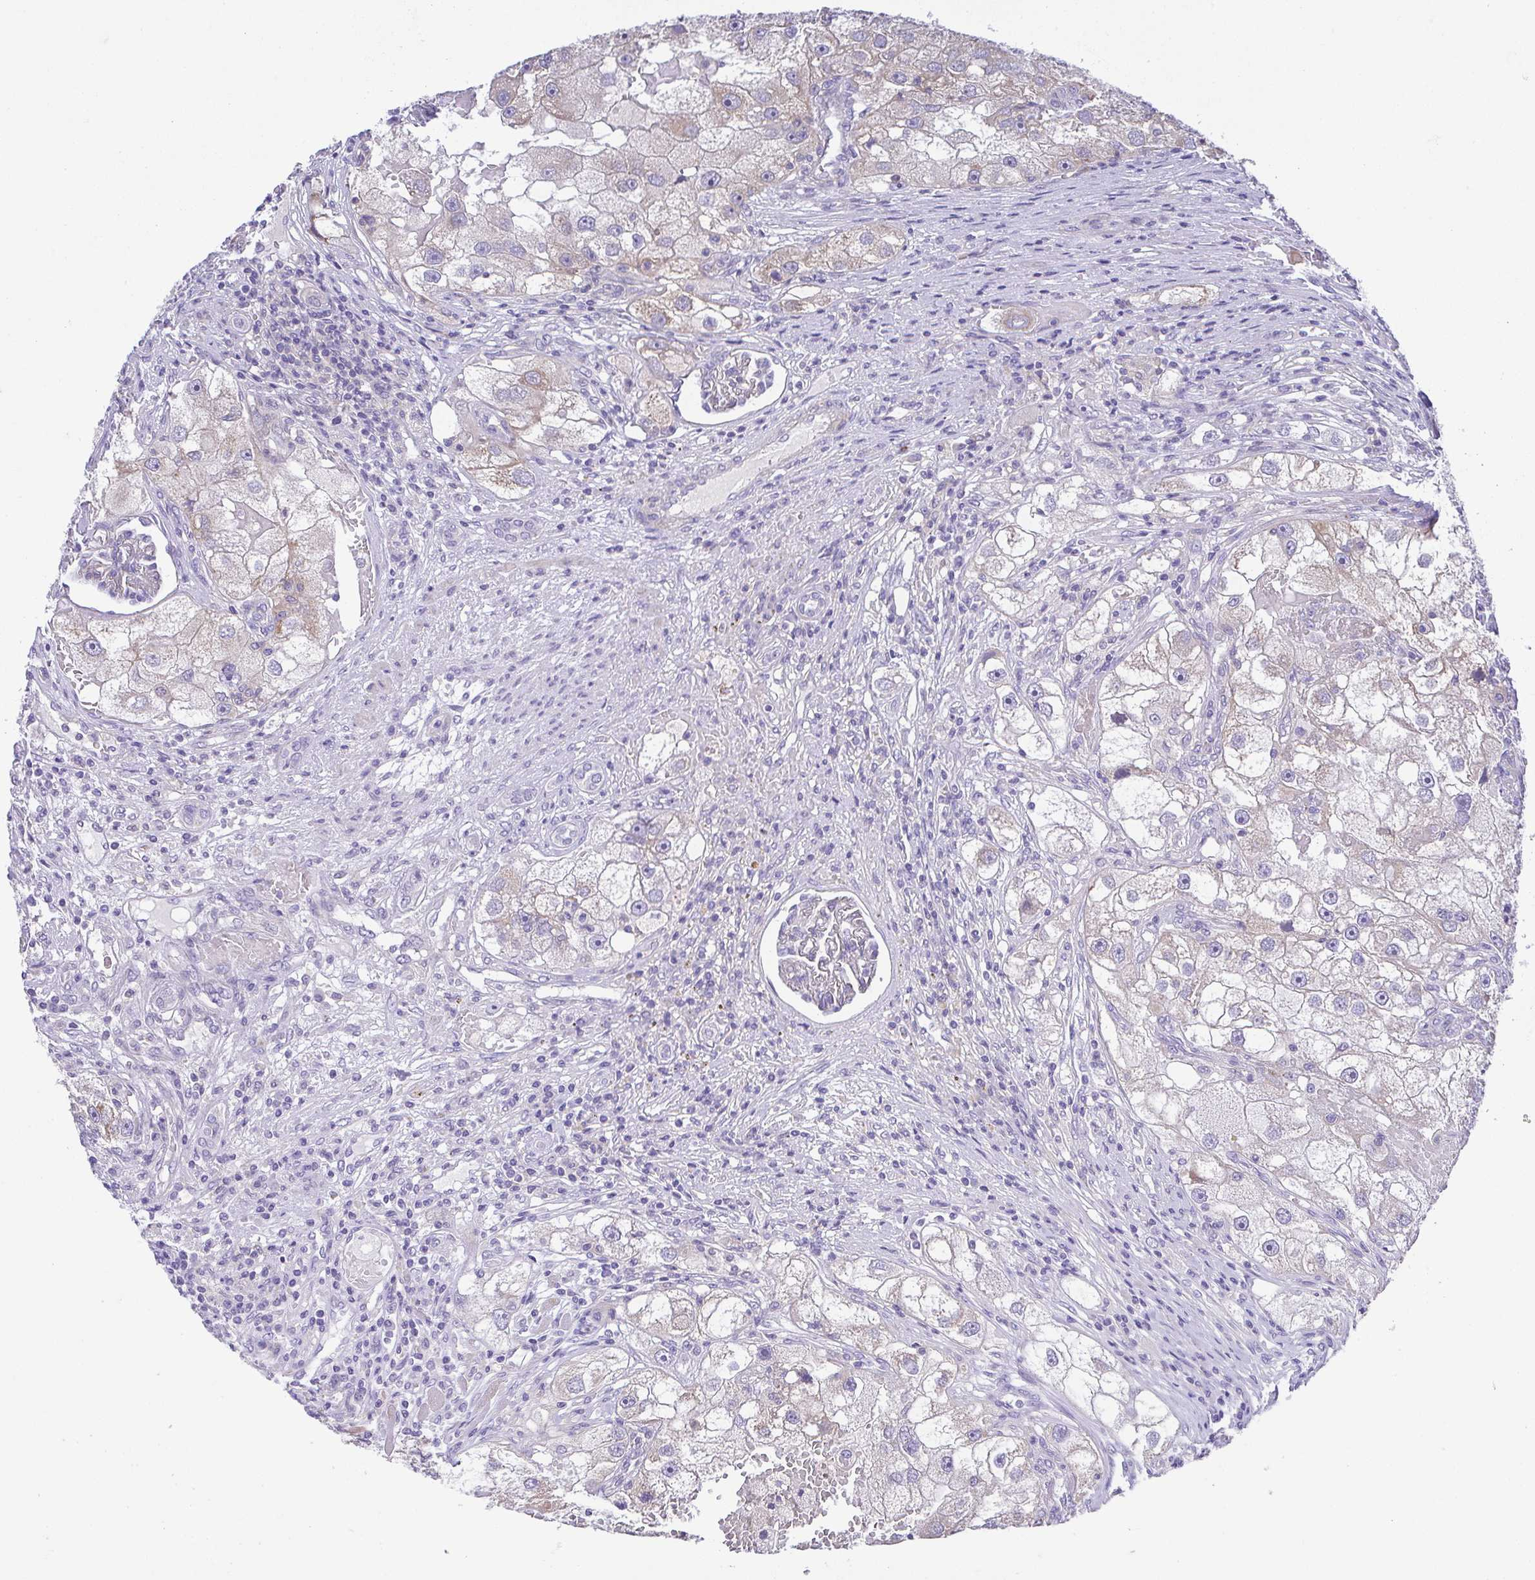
{"staining": {"intensity": "weak", "quantity": "<25%", "location": "cytoplasmic/membranous"}, "tissue": "renal cancer", "cell_type": "Tumor cells", "image_type": "cancer", "snomed": [{"axis": "morphology", "description": "Adenocarcinoma, NOS"}, {"axis": "topography", "description": "Kidney"}], "caption": "This micrograph is of adenocarcinoma (renal) stained with IHC to label a protein in brown with the nuclei are counter-stained blue. There is no staining in tumor cells. The staining is performed using DAB (3,3'-diaminobenzidine) brown chromogen with nuclei counter-stained in using hematoxylin.", "gene": "PRR14L", "patient": {"sex": "male", "age": 63}}